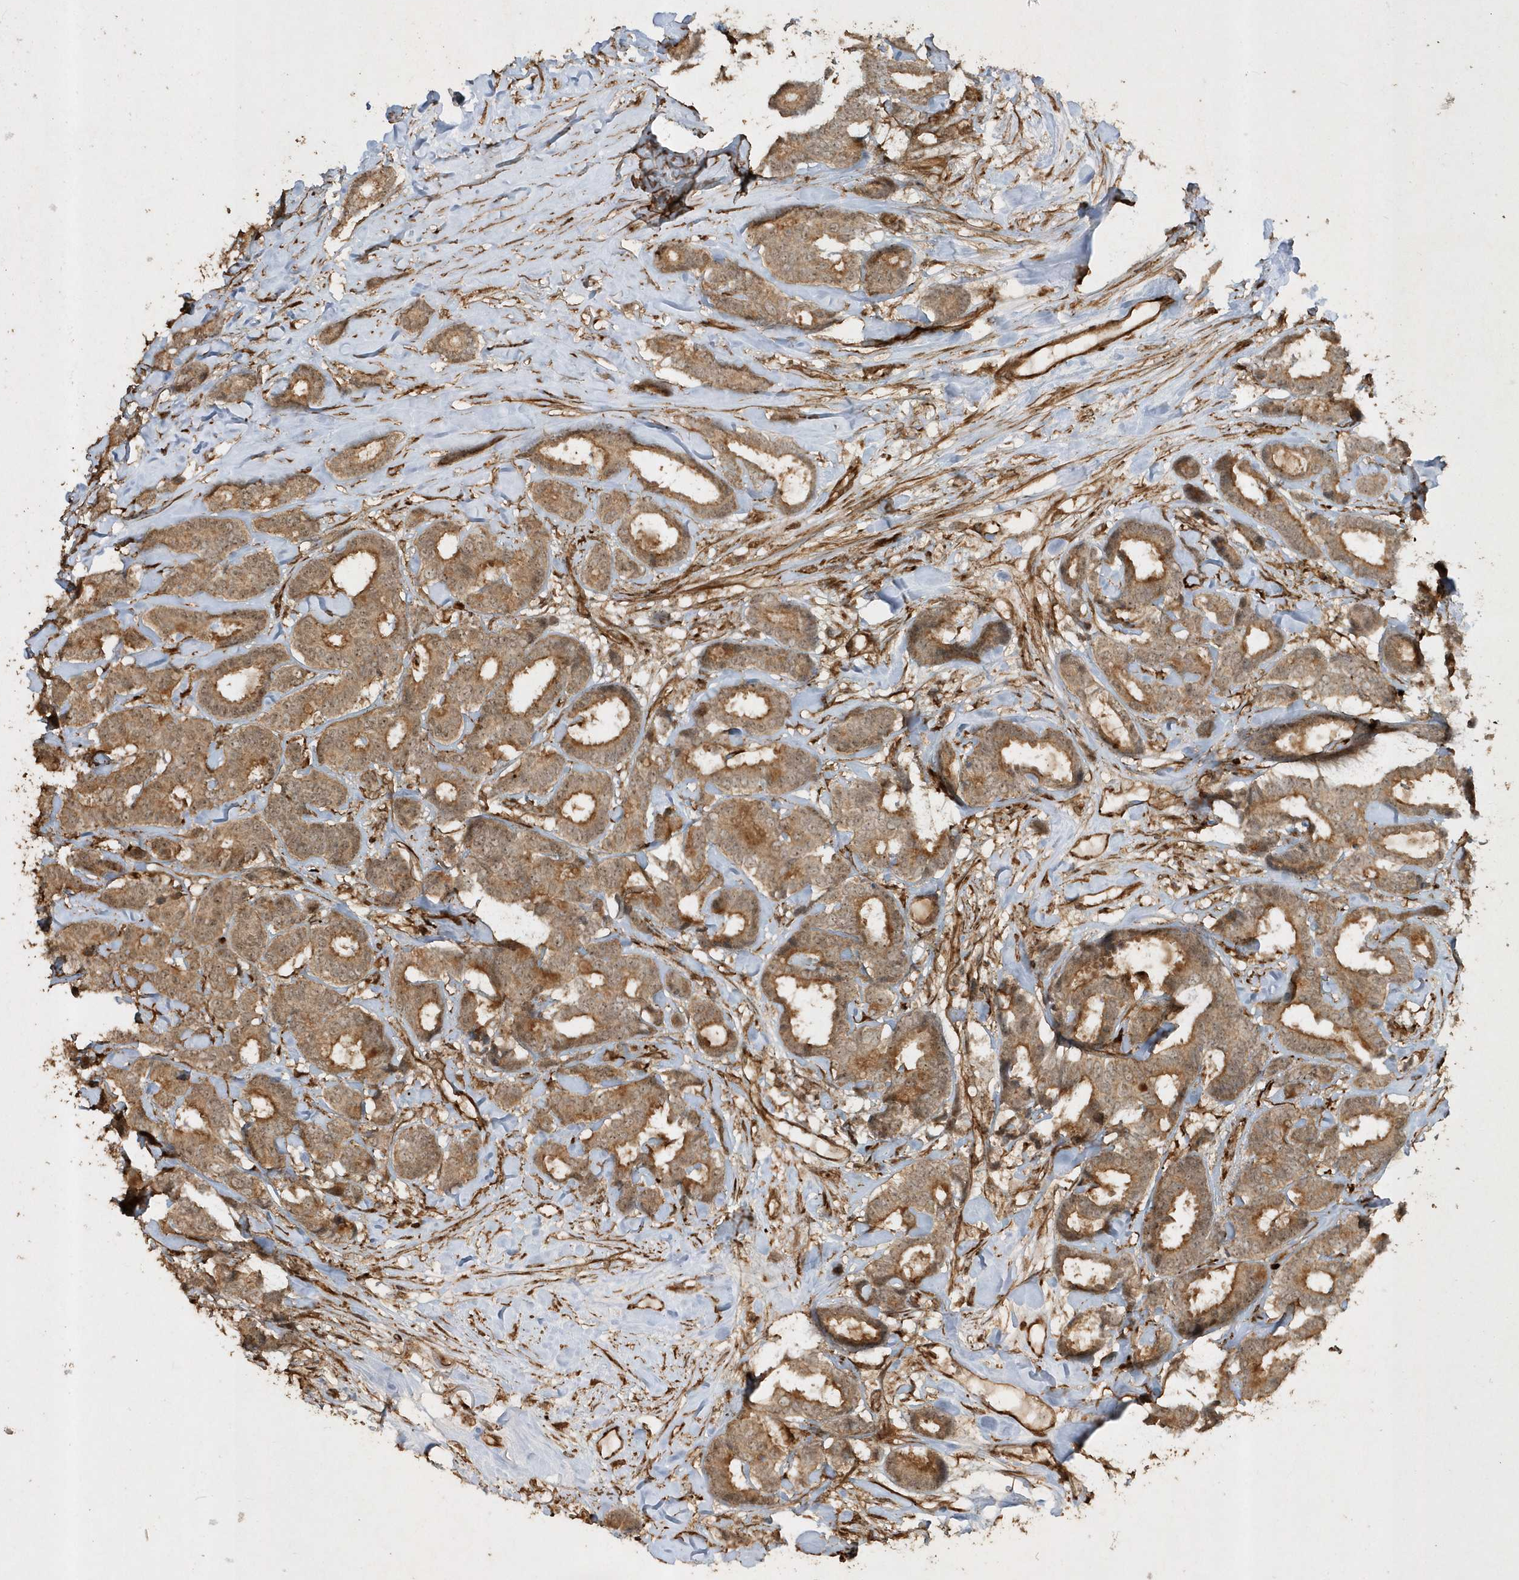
{"staining": {"intensity": "moderate", "quantity": ">75%", "location": "cytoplasmic/membranous"}, "tissue": "breast cancer", "cell_type": "Tumor cells", "image_type": "cancer", "snomed": [{"axis": "morphology", "description": "Duct carcinoma"}, {"axis": "topography", "description": "Breast"}], "caption": "DAB (3,3'-diaminobenzidine) immunohistochemical staining of breast cancer (invasive ductal carcinoma) reveals moderate cytoplasmic/membranous protein staining in approximately >75% of tumor cells.", "gene": "AVPI1", "patient": {"sex": "female", "age": 87}}